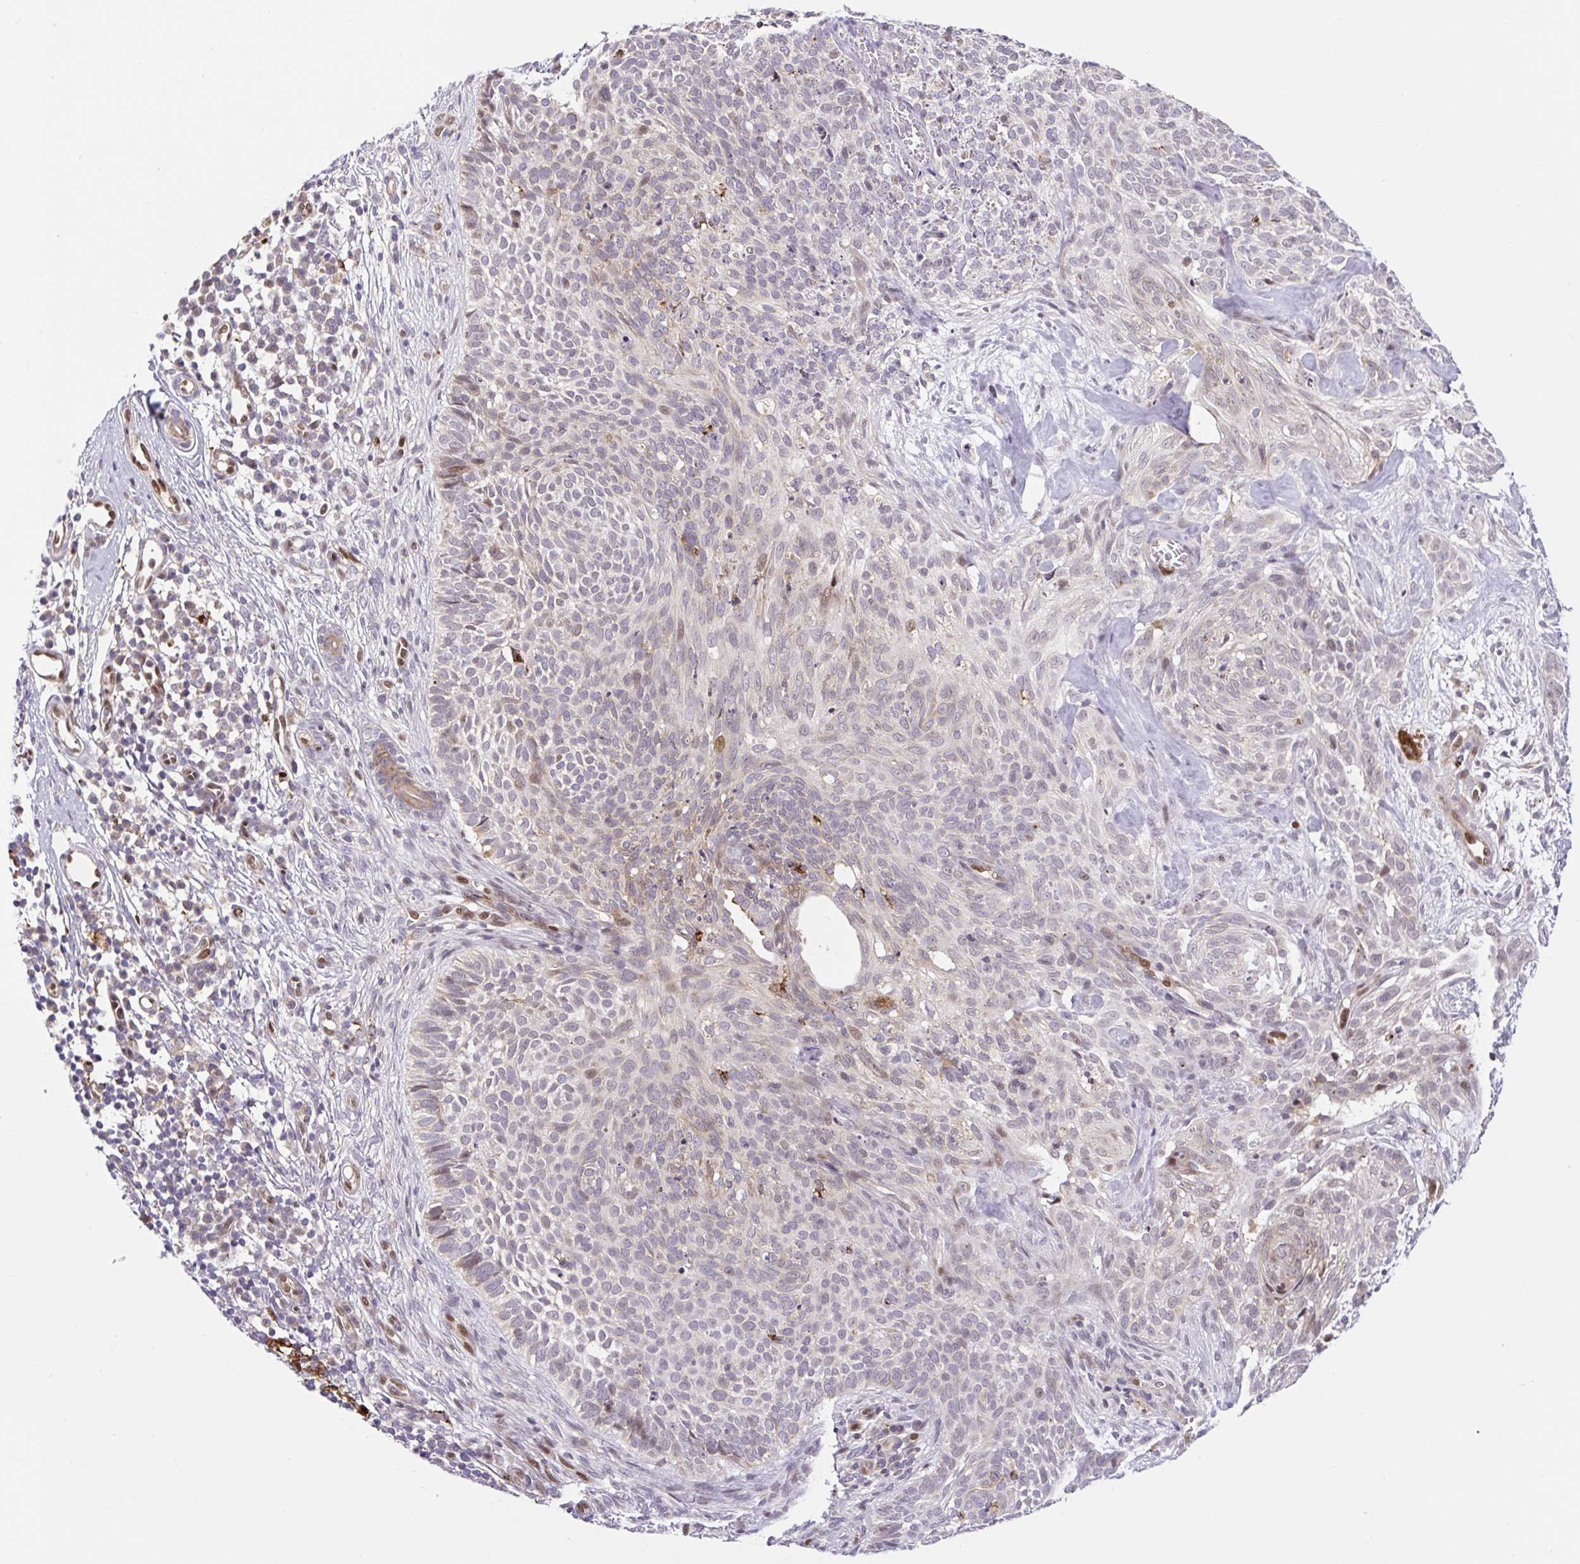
{"staining": {"intensity": "weak", "quantity": "<25%", "location": "nuclear"}, "tissue": "skin cancer", "cell_type": "Tumor cells", "image_type": "cancer", "snomed": [{"axis": "morphology", "description": "Basal cell carcinoma"}, {"axis": "topography", "description": "Skin"}, {"axis": "topography", "description": "Skin of face"}], "caption": "This is a image of immunohistochemistry staining of skin basal cell carcinoma, which shows no positivity in tumor cells.", "gene": "ERG", "patient": {"sex": "female", "age": 82}}